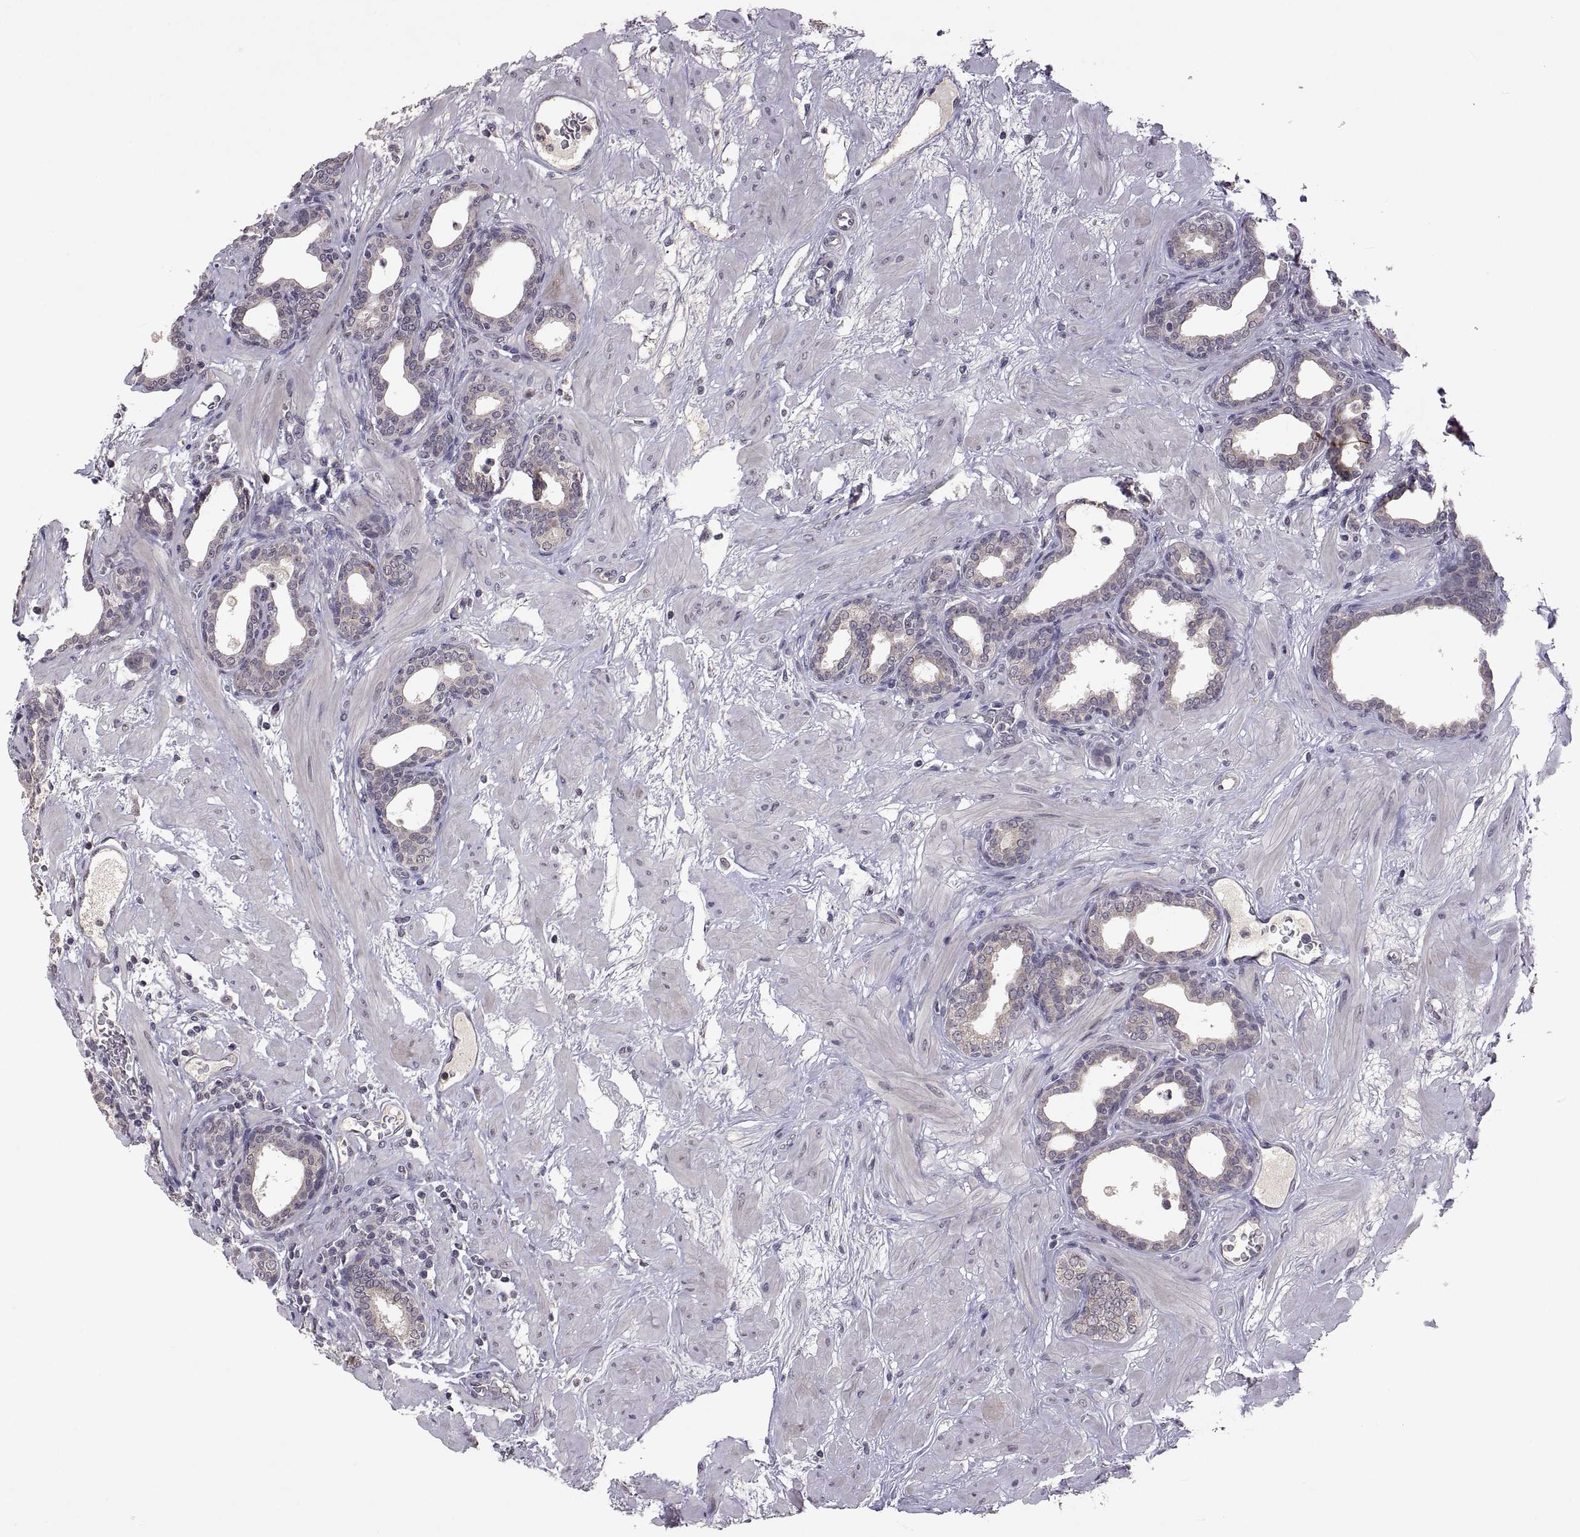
{"staining": {"intensity": "moderate", "quantity": "<25%", "location": "cytoplasmic/membranous"}, "tissue": "prostate", "cell_type": "Glandular cells", "image_type": "normal", "snomed": [{"axis": "morphology", "description": "Normal tissue, NOS"}, {"axis": "topography", "description": "Prostate"}], "caption": "IHC micrograph of normal human prostate stained for a protein (brown), which exhibits low levels of moderate cytoplasmic/membranous positivity in about <25% of glandular cells.", "gene": "LAMA1", "patient": {"sex": "male", "age": 37}}